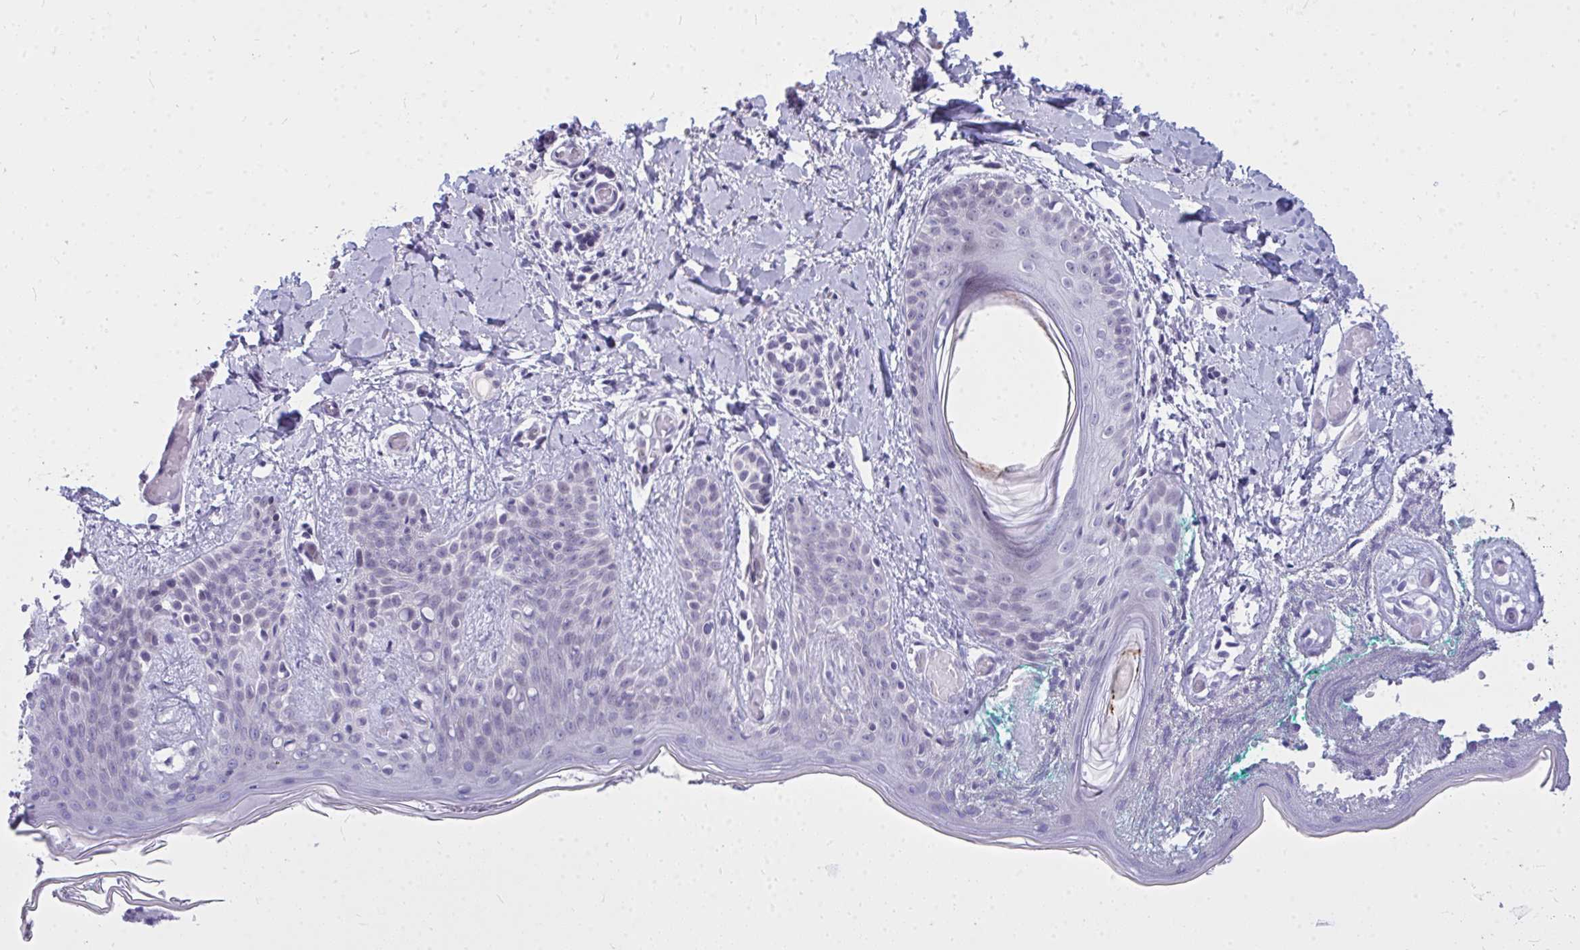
{"staining": {"intensity": "negative", "quantity": "none", "location": "none"}, "tissue": "skin", "cell_type": "Fibroblasts", "image_type": "normal", "snomed": [{"axis": "morphology", "description": "Normal tissue, NOS"}, {"axis": "topography", "description": "Skin"}], "caption": "Fibroblasts show no significant staining in benign skin. Brightfield microscopy of immunohistochemistry (IHC) stained with DAB (3,3'-diaminobenzidine) (brown) and hematoxylin (blue), captured at high magnification.", "gene": "ZSCAN25", "patient": {"sex": "male", "age": 16}}